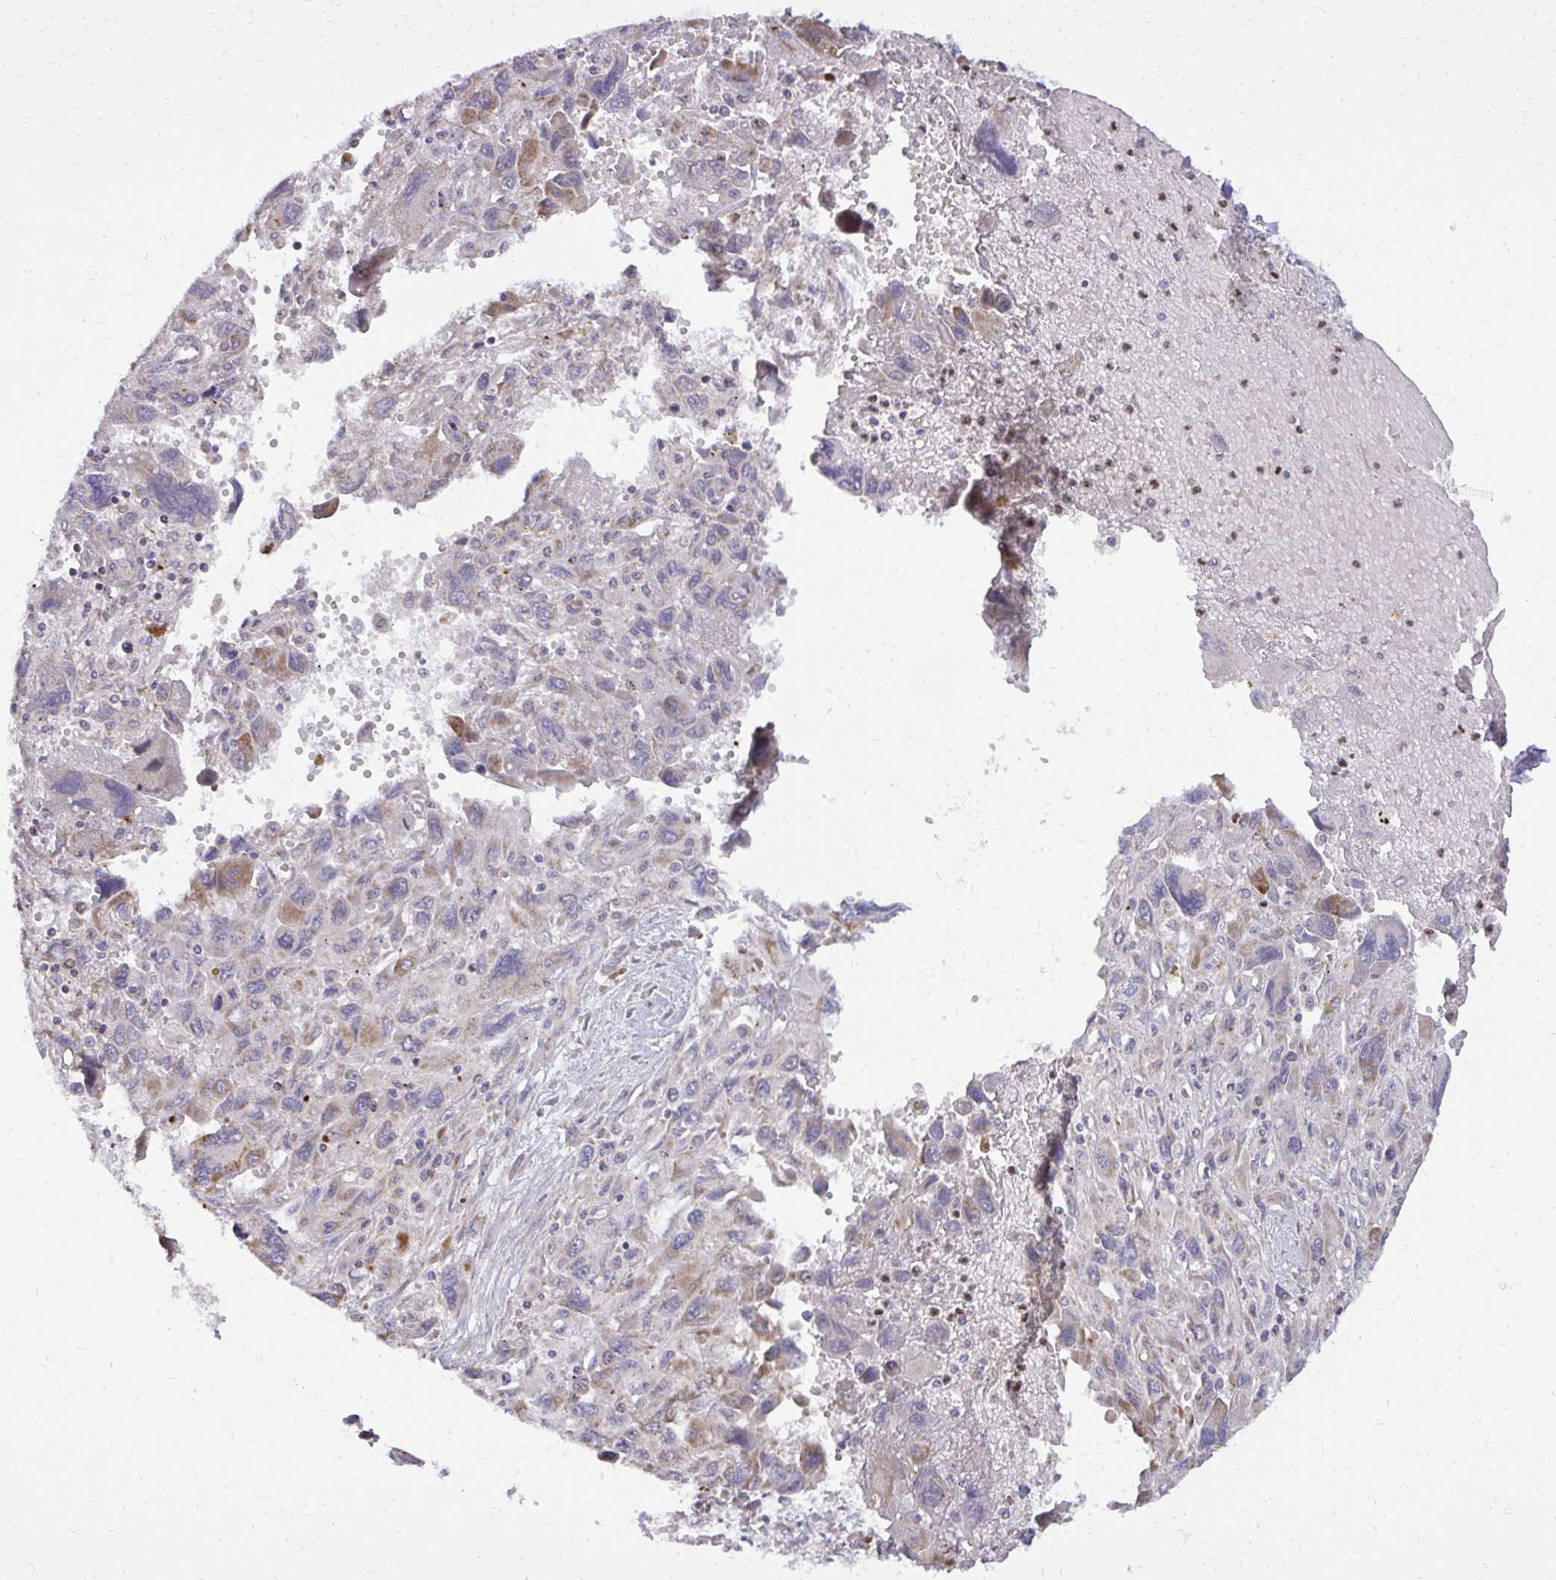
{"staining": {"intensity": "moderate", "quantity": "<25%", "location": "cytoplasmic/membranous"}, "tissue": "pancreatic cancer", "cell_type": "Tumor cells", "image_type": "cancer", "snomed": [{"axis": "morphology", "description": "Adenocarcinoma, NOS"}, {"axis": "topography", "description": "Pancreas"}], "caption": "Pancreatic adenocarcinoma tissue exhibits moderate cytoplasmic/membranous staining in approximately <25% of tumor cells, visualized by immunohistochemistry. (brown staining indicates protein expression, while blue staining denotes nuclei).", "gene": "ABCC3", "patient": {"sex": "female", "age": 47}}